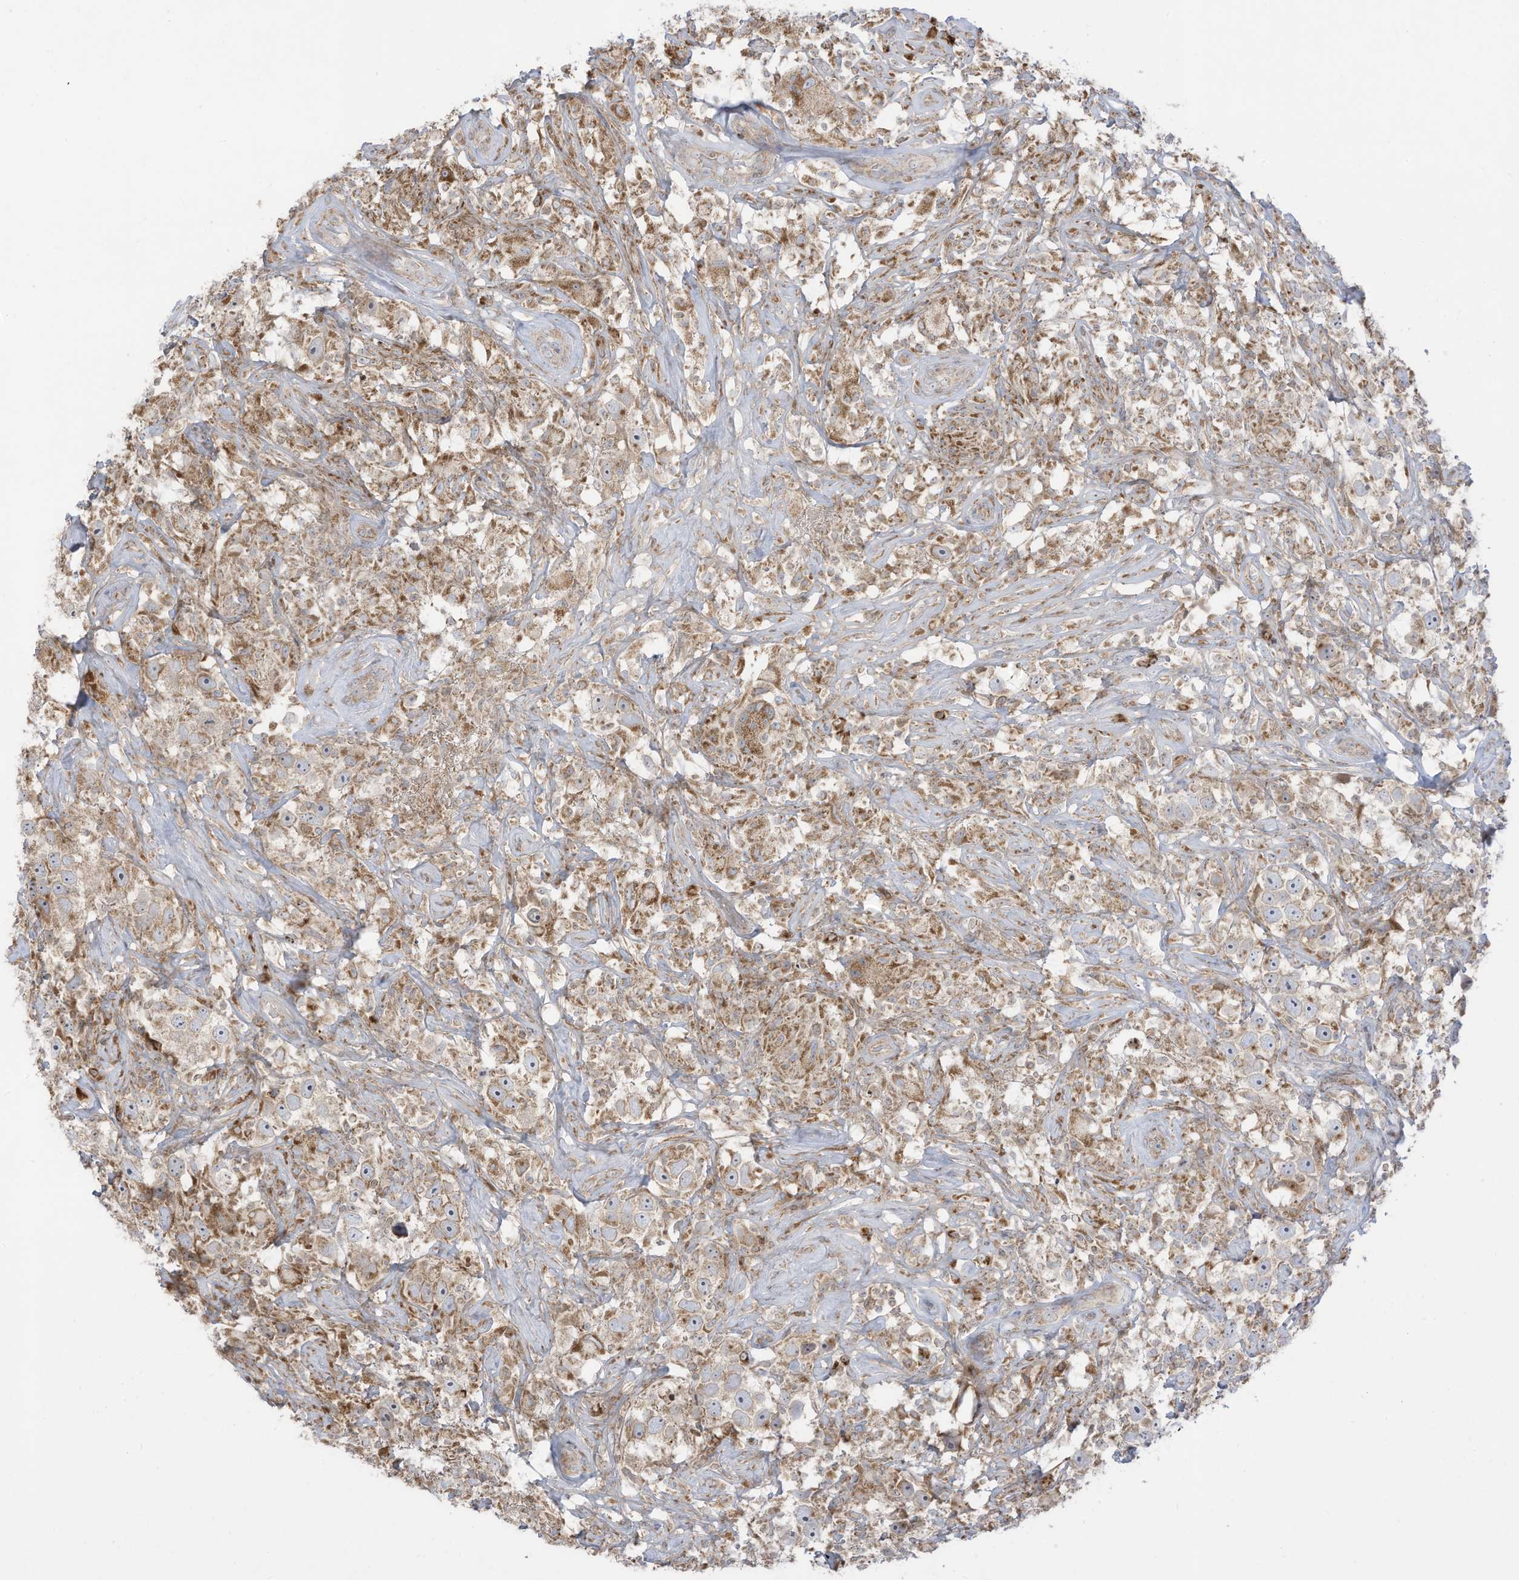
{"staining": {"intensity": "moderate", "quantity": ">75%", "location": "cytoplasmic/membranous"}, "tissue": "testis cancer", "cell_type": "Tumor cells", "image_type": "cancer", "snomed": [{"axis": "morphology", "description": "Seminoma, NOS"}, {"axis": "topography", "description": "Testis"}], "caption": "This is an image of immunohistochemistry (IHC) staining of testis seminoma, which shows moderate expression in the cytoplasmic/membranous of tumor cells.", "gene": "CGAS", "patient": {"sex": "male", "age": 49}}